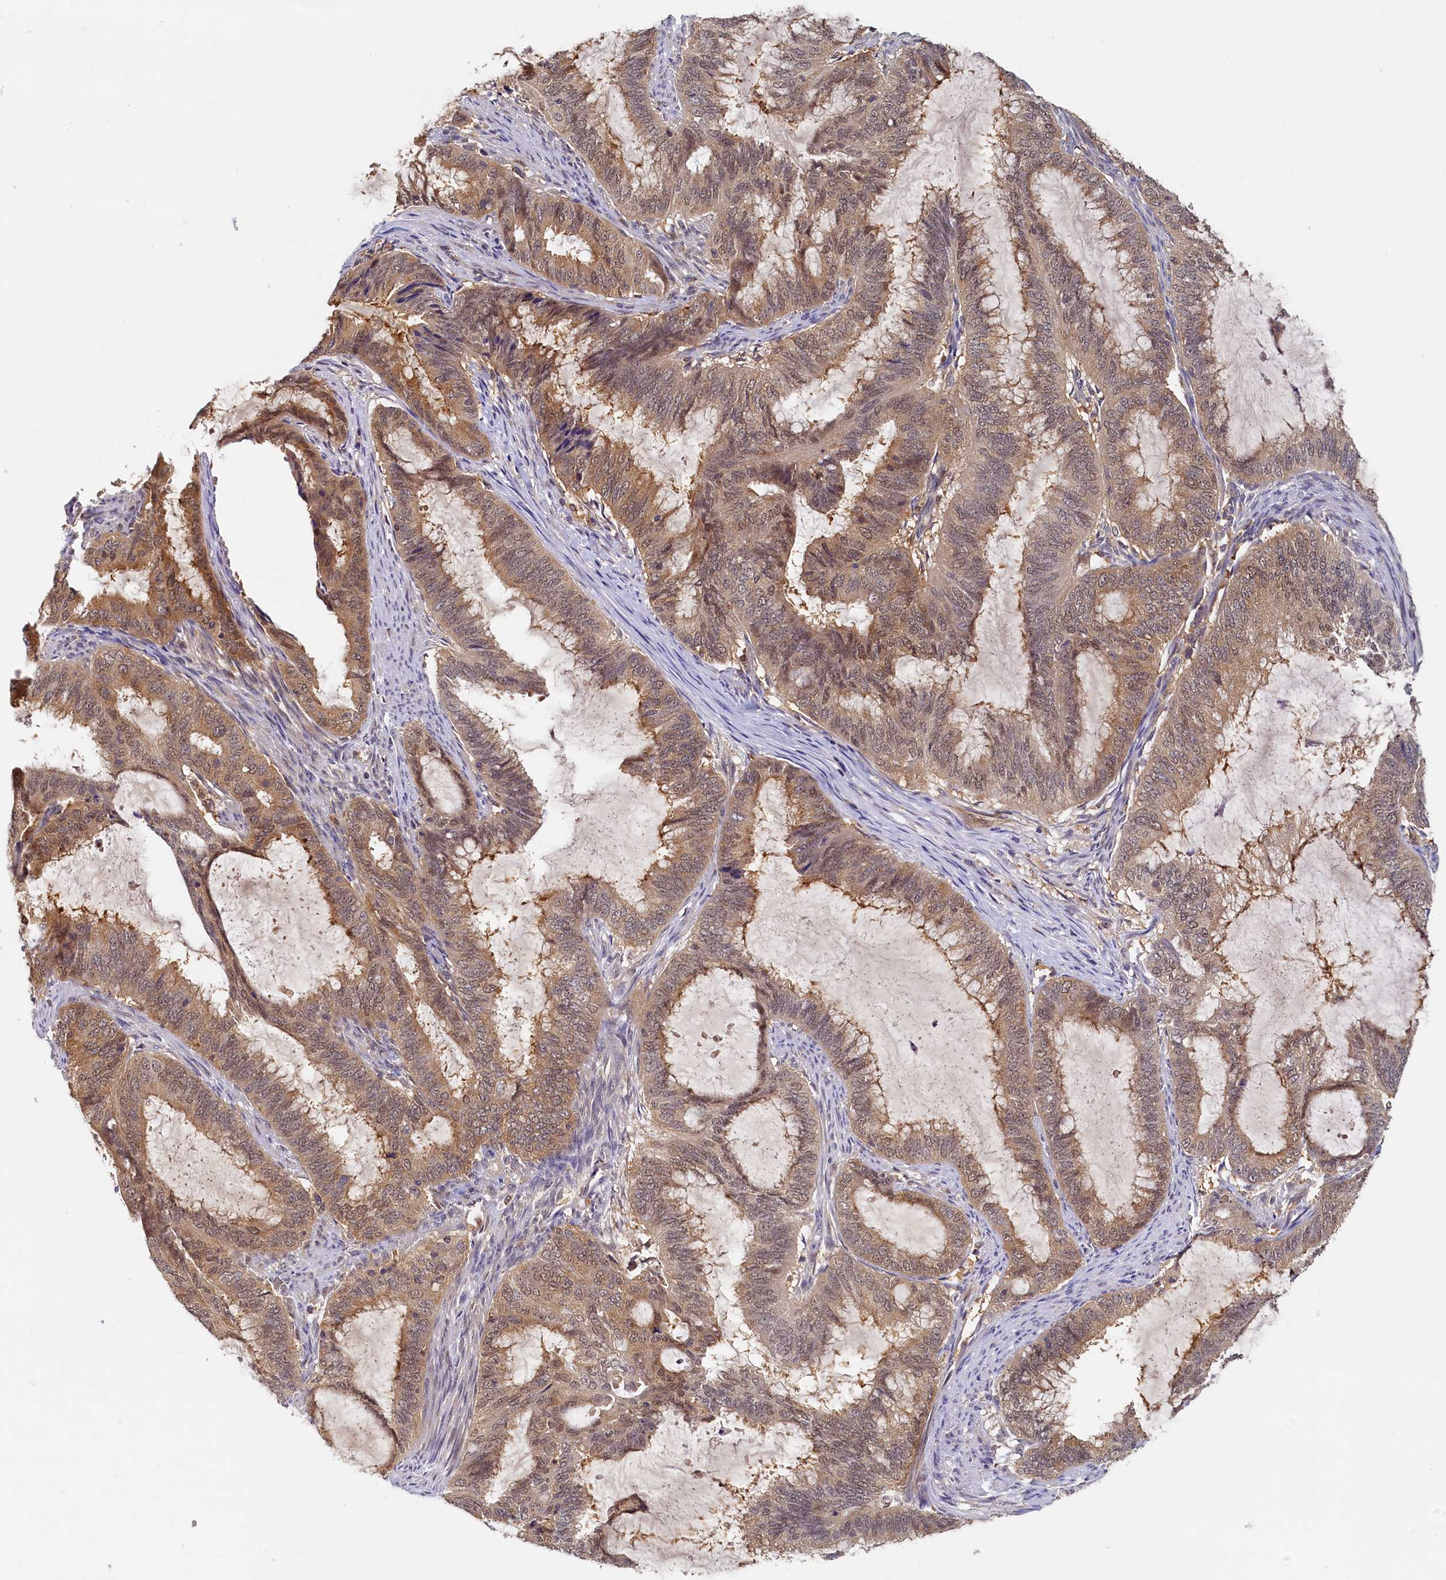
{"staining": {"intensity": "moderate", "quantity": ">75%", "location": "cytoplasmic/membranous,nuclear"}, "tissue": "endometrial cancer", "cell_type": "Tumor cells", "image_type": "cancer", "snomed": [{"axis": "morphology", "description": "Adenocarcinoma, NOS"}, {"axis": "topography", "description": "Endometrium"}], "caption": "Immunohistochemical staining of human endometrial cancer (adenocarcinoma) shows medium levels of moderate cytoplasmic/membranous and nuclear staining in about >75% of tumor cells.", "gene": "PAAF1", "patient": {"sex": "female", "age": 51}}